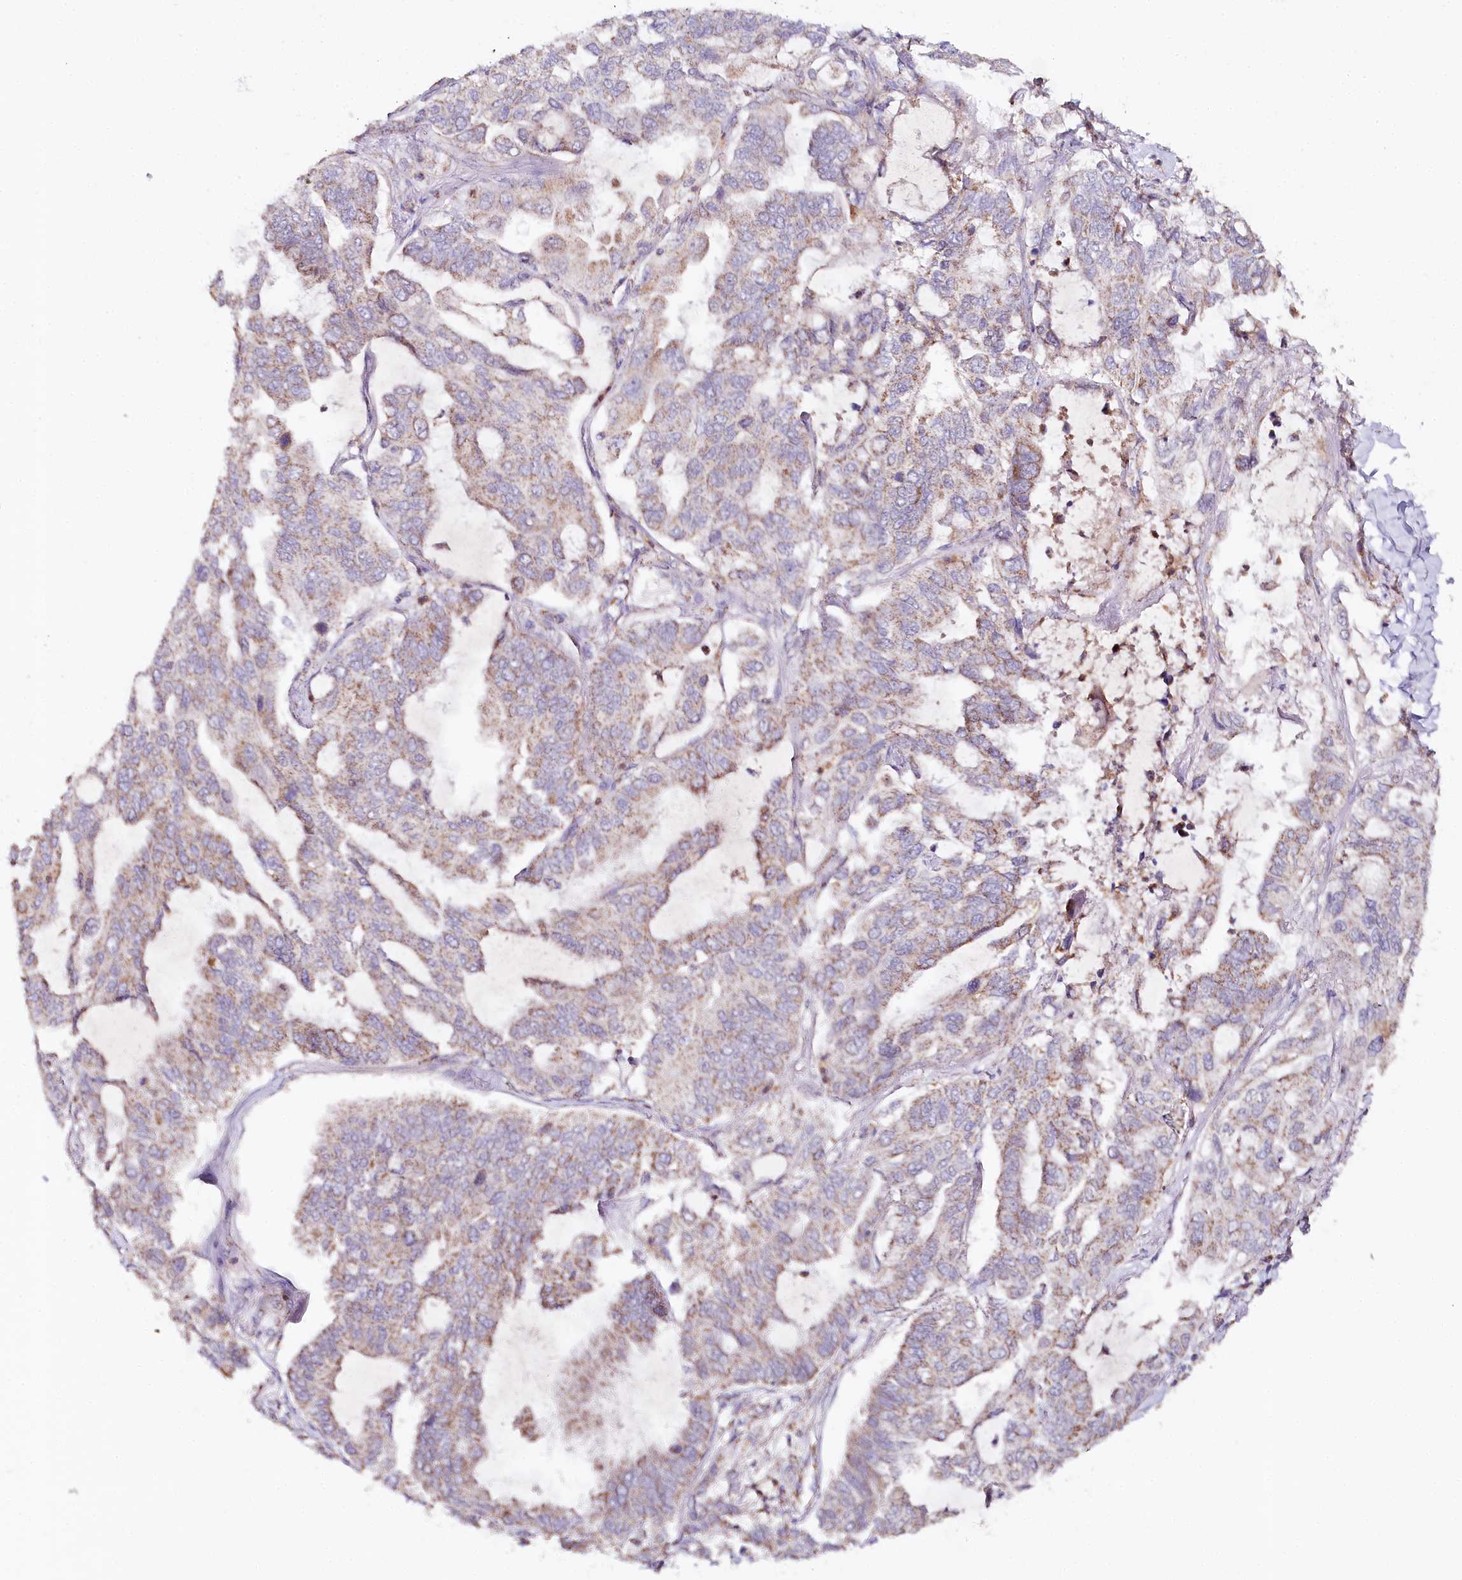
{"staining": {"intensity": "weak", "quantity": "25%-75%", "location": "cytoplasmic/membranous"}, "tissue": "lung cancer", "cell_type": "Tumor cells", "image_type": "cancer", "snomed": [{"axis": "morphology", "description": "Adenocarcinoma, NOS"}, {"axis": "topography", "description": "Lung"}], "caption": "Lung cancer (adenocarcinoma) tissue reveals weak cytoplasmic/membranous positivity in approximately 25%-75% of tumor cells, visualized by immunohistochemistry.", "gene": "MMP25", "patient": {"sex": "male", "age": 64}}